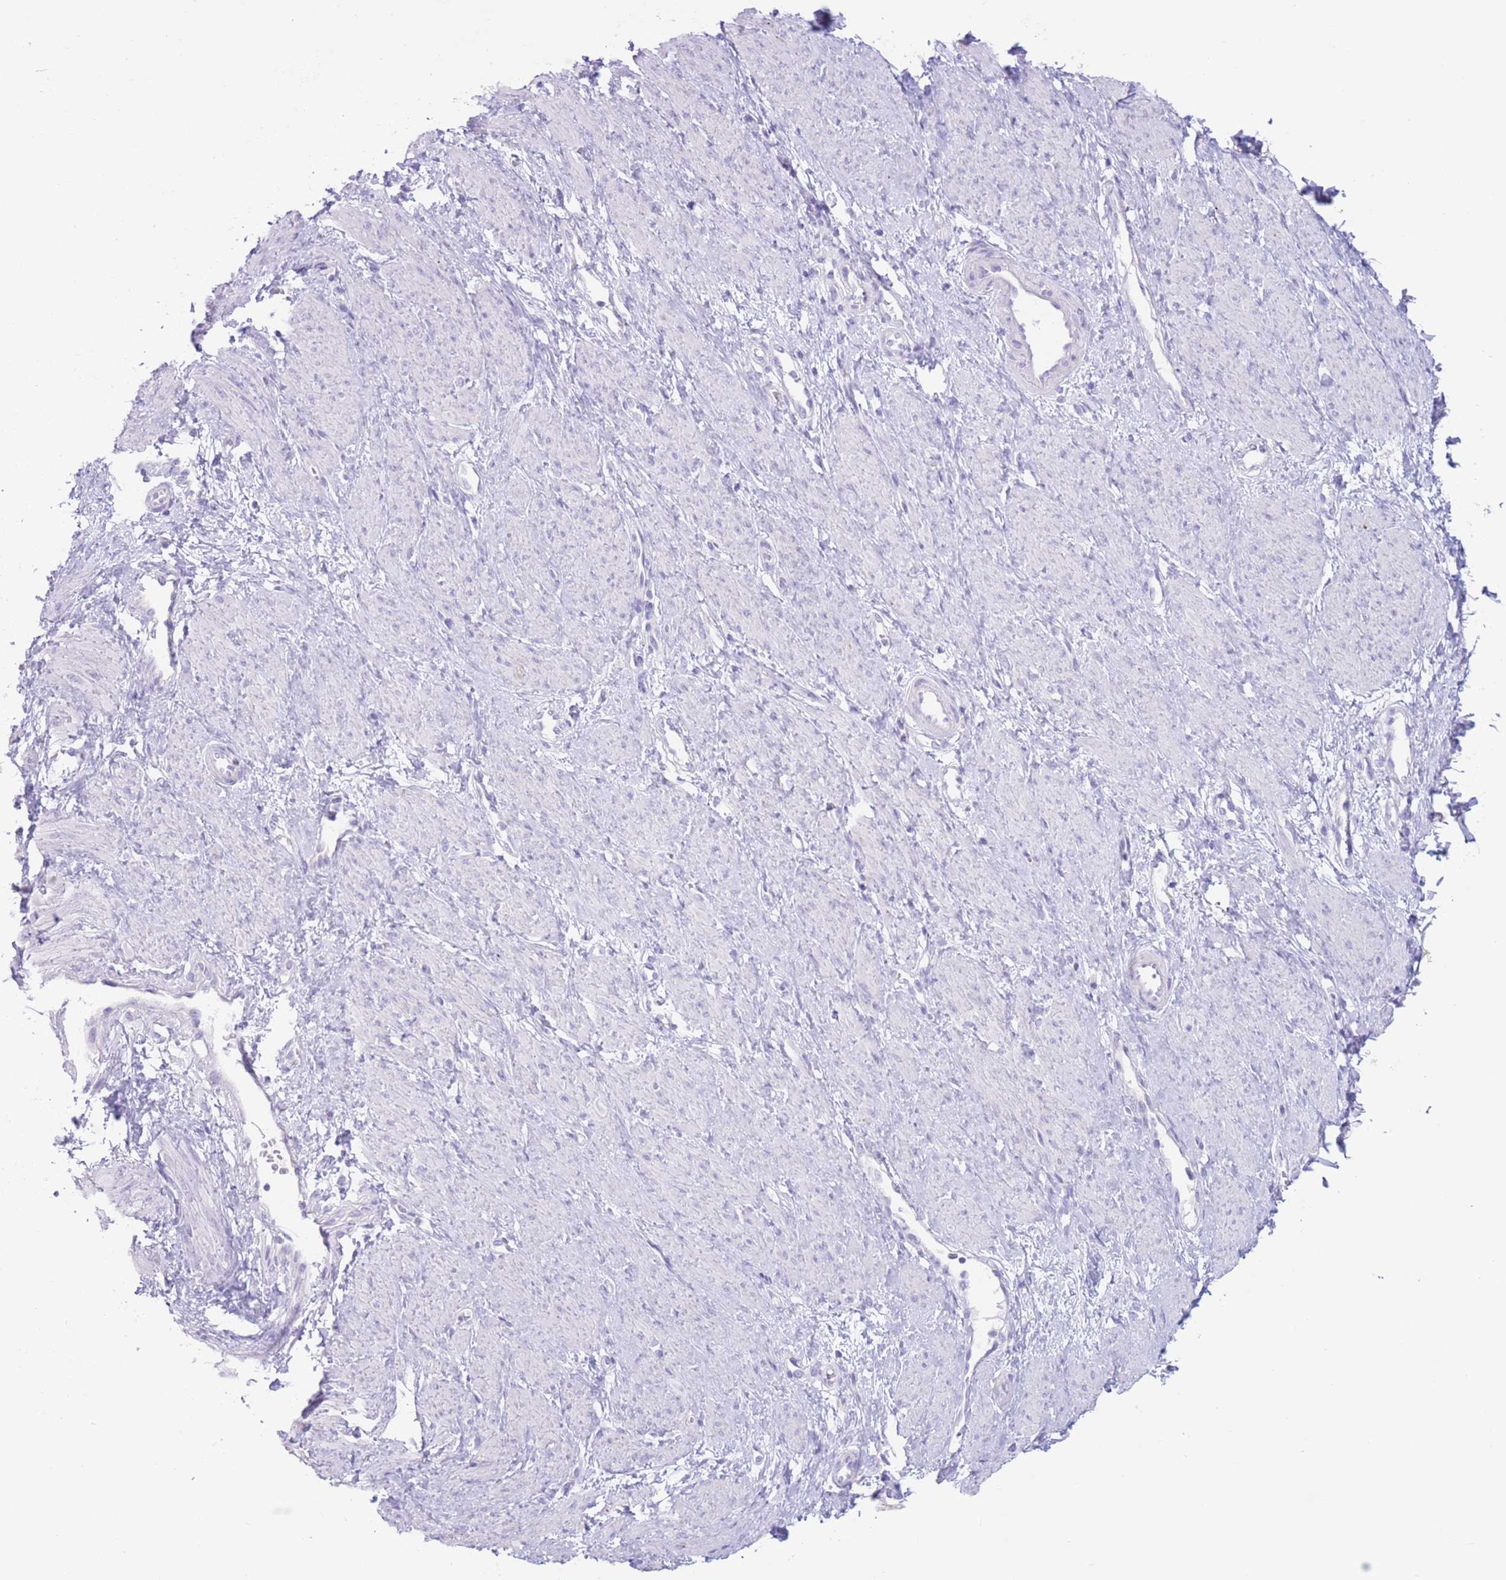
{"staining": {"intensity": "negative", "quantity": "none", "location": "none"}, "tissue": "smooth muscle", "cell_type": "Smooth muscle cells", "image_type": "normal", "snomed": [{"axis": "morphology", "description": "Normal tissue, NOS"}, {"axis": "topography", "description": "Smooth muscle"}, {"axis": "topography", "description": "Uterus"}], "caption": "The image reveals no staining of smooth muscle cells in unremarkable smooth muscle. (DAB (3,3'-diaminobenzidine) immunohistochemistry (IHC) visualized using brightfield microscopy, high magnification).", "gene": "FAH", "patient": {"sex": "female", "age": 39}}